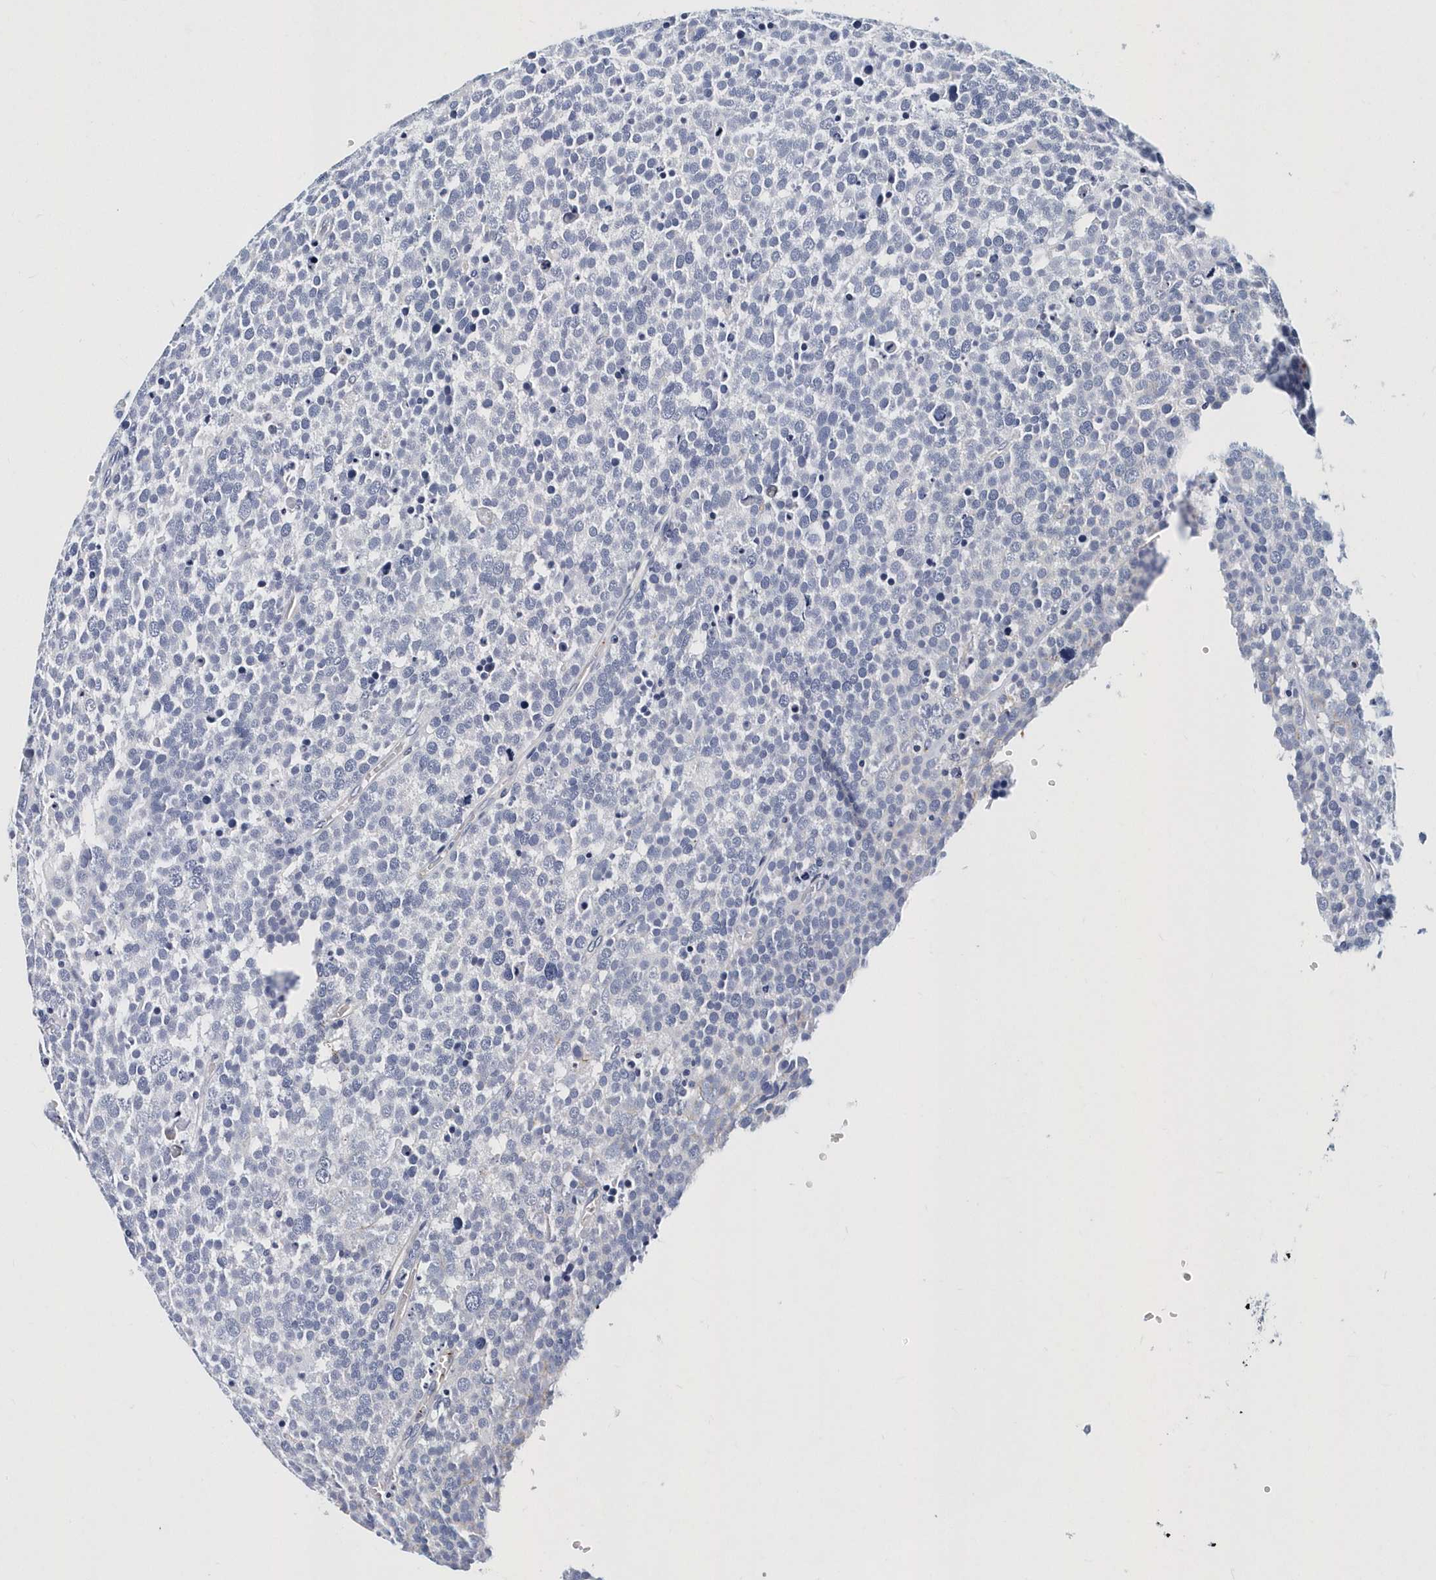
{"staining": {"intensity": "negative", "quantity": "none", "location": "none"}, "tissue": "testis cancer", "cell_type": "Tumor cells", "image_type": "cancer", "snomed": [{"axis": "morphology", "description": "Seminoma, NOS"}, {"axis": "topography", "description": "Testis"}], "caption": "A photomicrograph of human testis cancer (seminoma) is negative for staining in tumor cells. (DAB (3,3'-diaminobenzidine) IHC with hematoxylin counter stain).", "gene": "ITGA2B", "patient": {"sex": "male", "age": 71}}